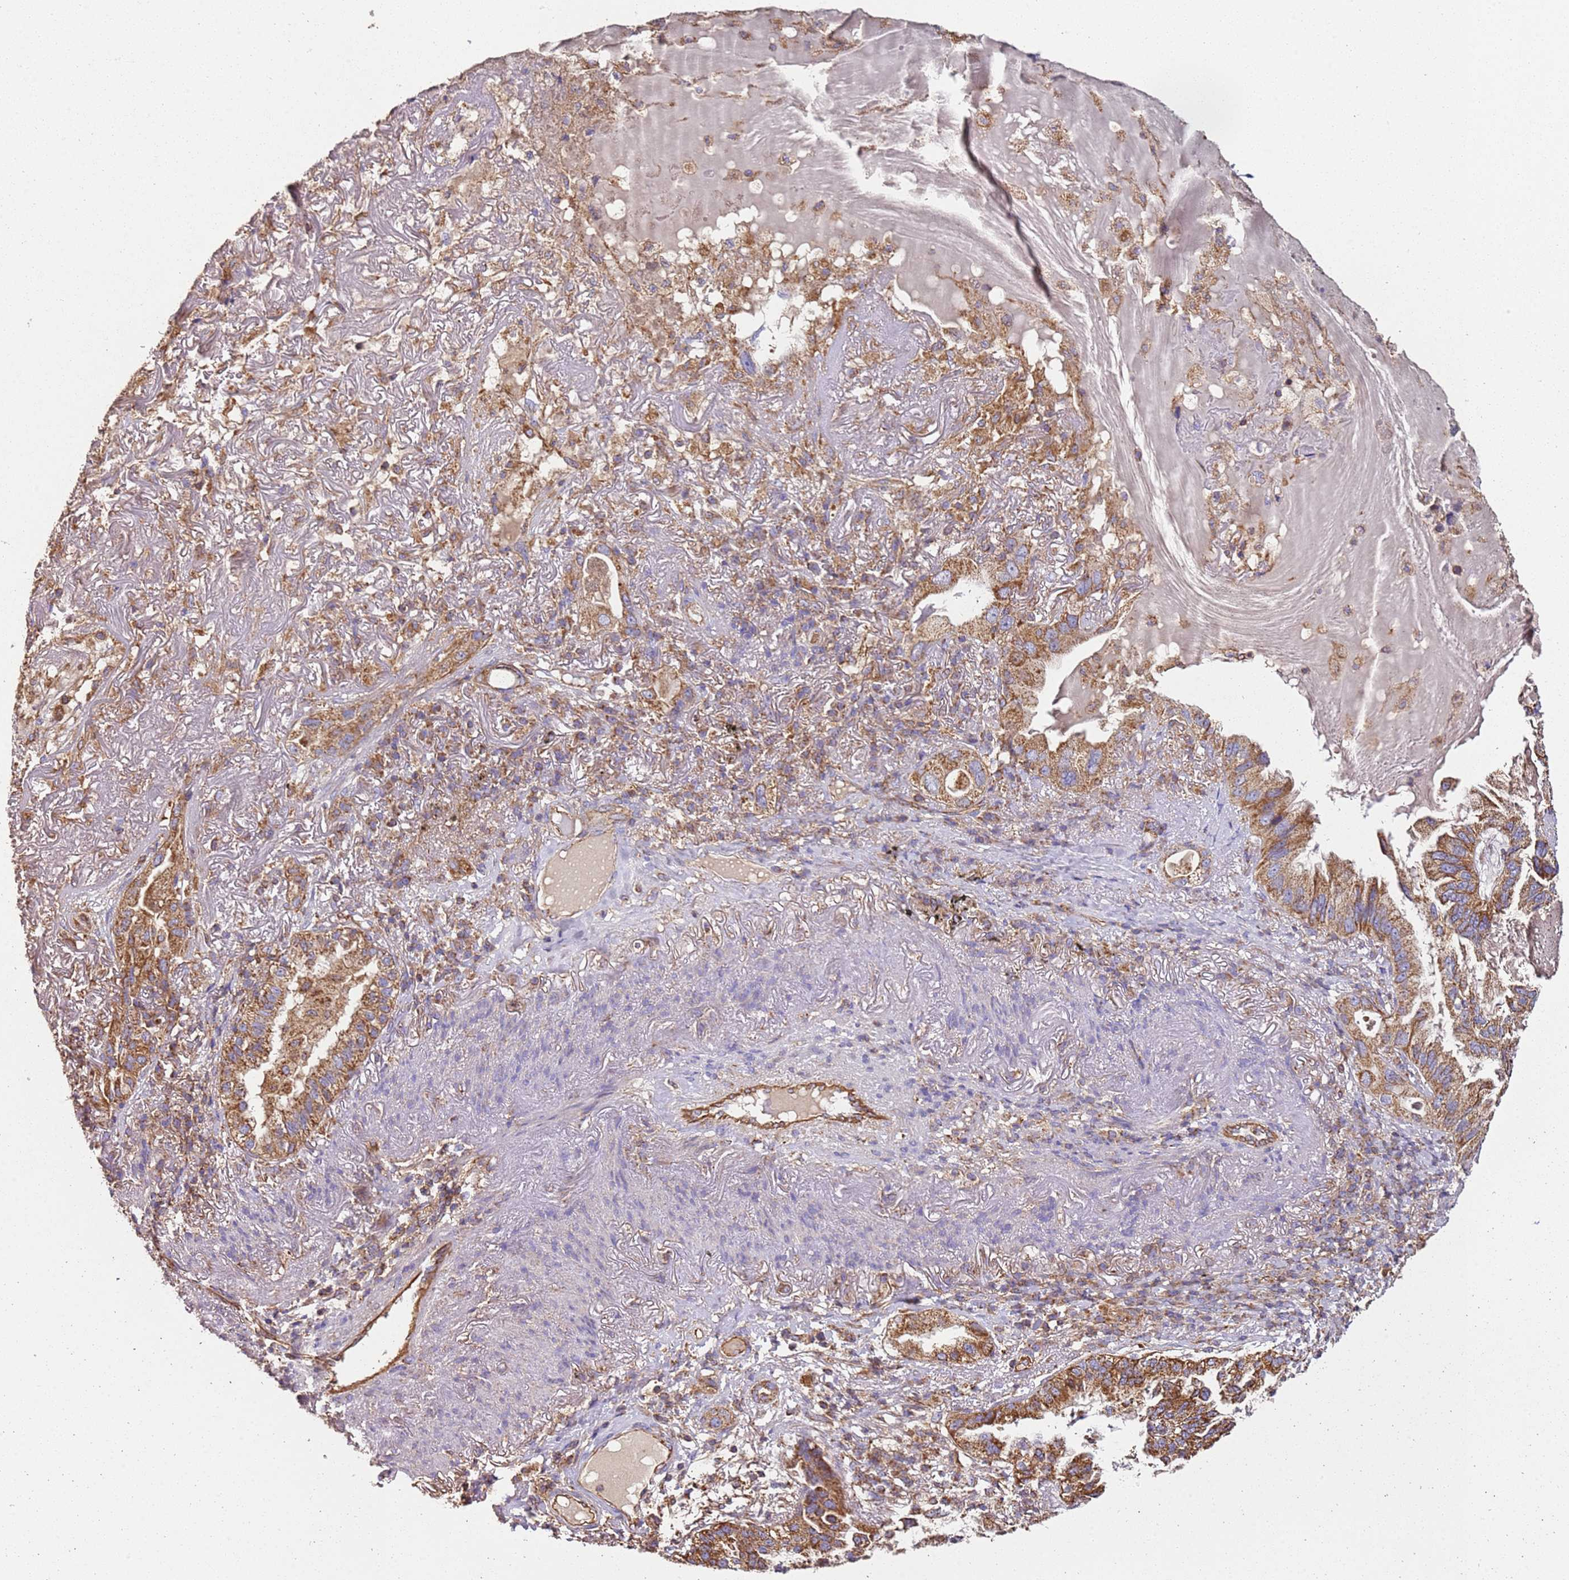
{"staining": {"intensity": "moderate", "quantity": ">75%", "location": "cytoplasmic/membranous"}, "tissue": "lung cancer", "cell_type": "Tumor cells", "image_type": "cancer", "snomed": [{"axis": "morphology", "description": "Adenocarcinoma, NOS"}, {"axis": "topography", "description": "Lung"}], "caption": "Immunohistochemistry (IHC) of adenocarcinoma (lung) reveals medium levels of moderate cytoplasmic/membranous expression in about >75% of tumor cells.", "gene": "RMND5A", "patient": {"sex": "female", "age": 69}}